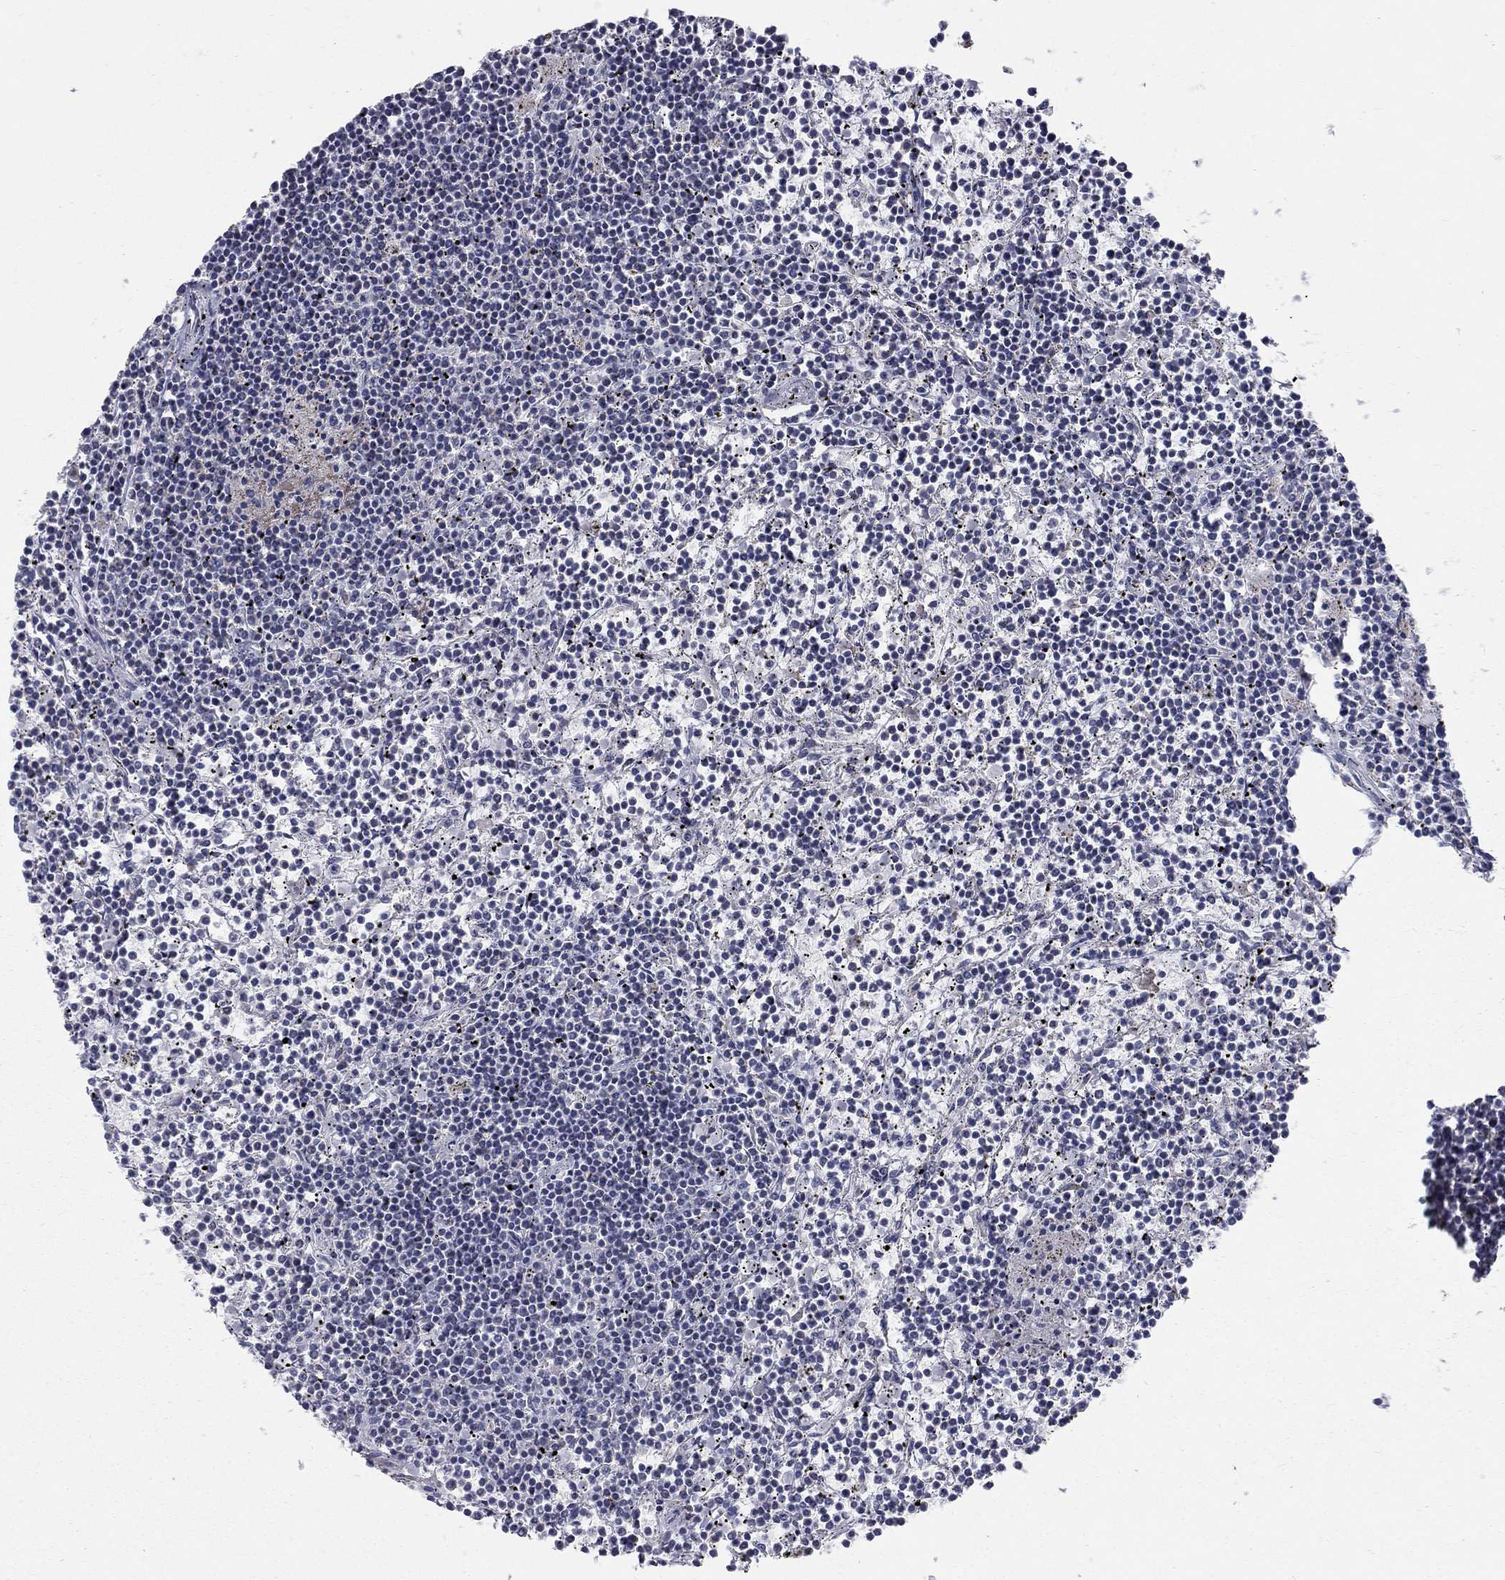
{"staining": {"intensity": "negative", "quantity": "none", "location": "none"}, "tissue": "lymphoma", "cell_type": "Tumor cells", "image_type": "cancer", "snomed": [{"axis": "morphology", "description": "Malignant lymphoma, non-Hodgkin's type, Low grade"}, {"axis": "topography", "description": "Spleen"}], "caption": "Tumor cells are negative for brown protein staining in lymphoma.", "gene": "GCFC2", "patient": {"sex": "female", "age": 19}}